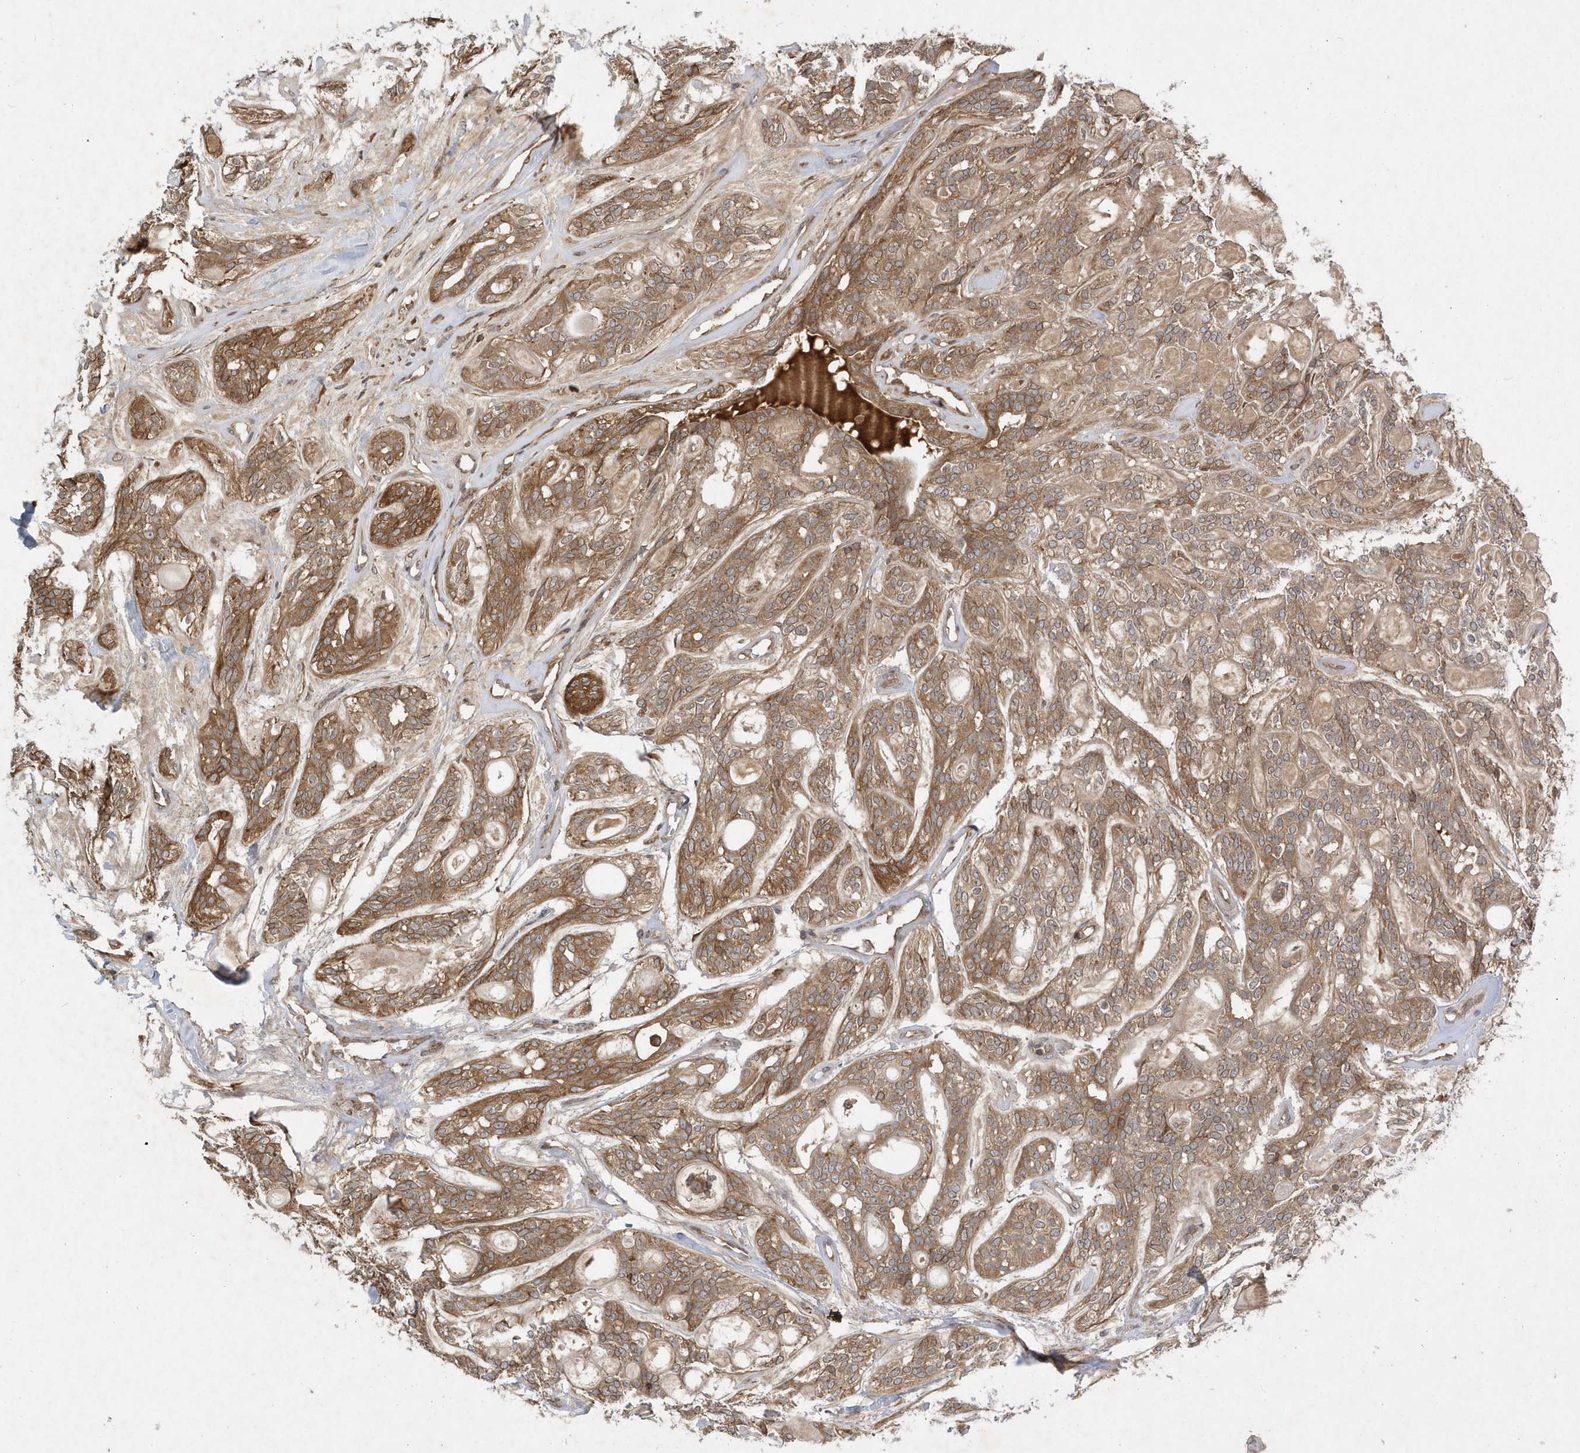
{"staining": {"intensity": "moderate", "quantity": ">75%", "location": "cytoplasmic/membranous"}, "tissue": "head and neck cancer", "cell_type": "Tumor cells", "image_type": "cancer", "snomed": [{"axis": "morphology", "description": "Adenocarcinoma, NOS"}, {"axis": "topography", "description": "Head-Neck"}], "caption": "A medium amount of moderate cytoplasmic/membranous expression is appreciated in approximately >75% of tumor cells in adenocarcinoma (head and neck) tissue.", "gene": "GFM2", "patient": {"sex": "male", "age": 66}}